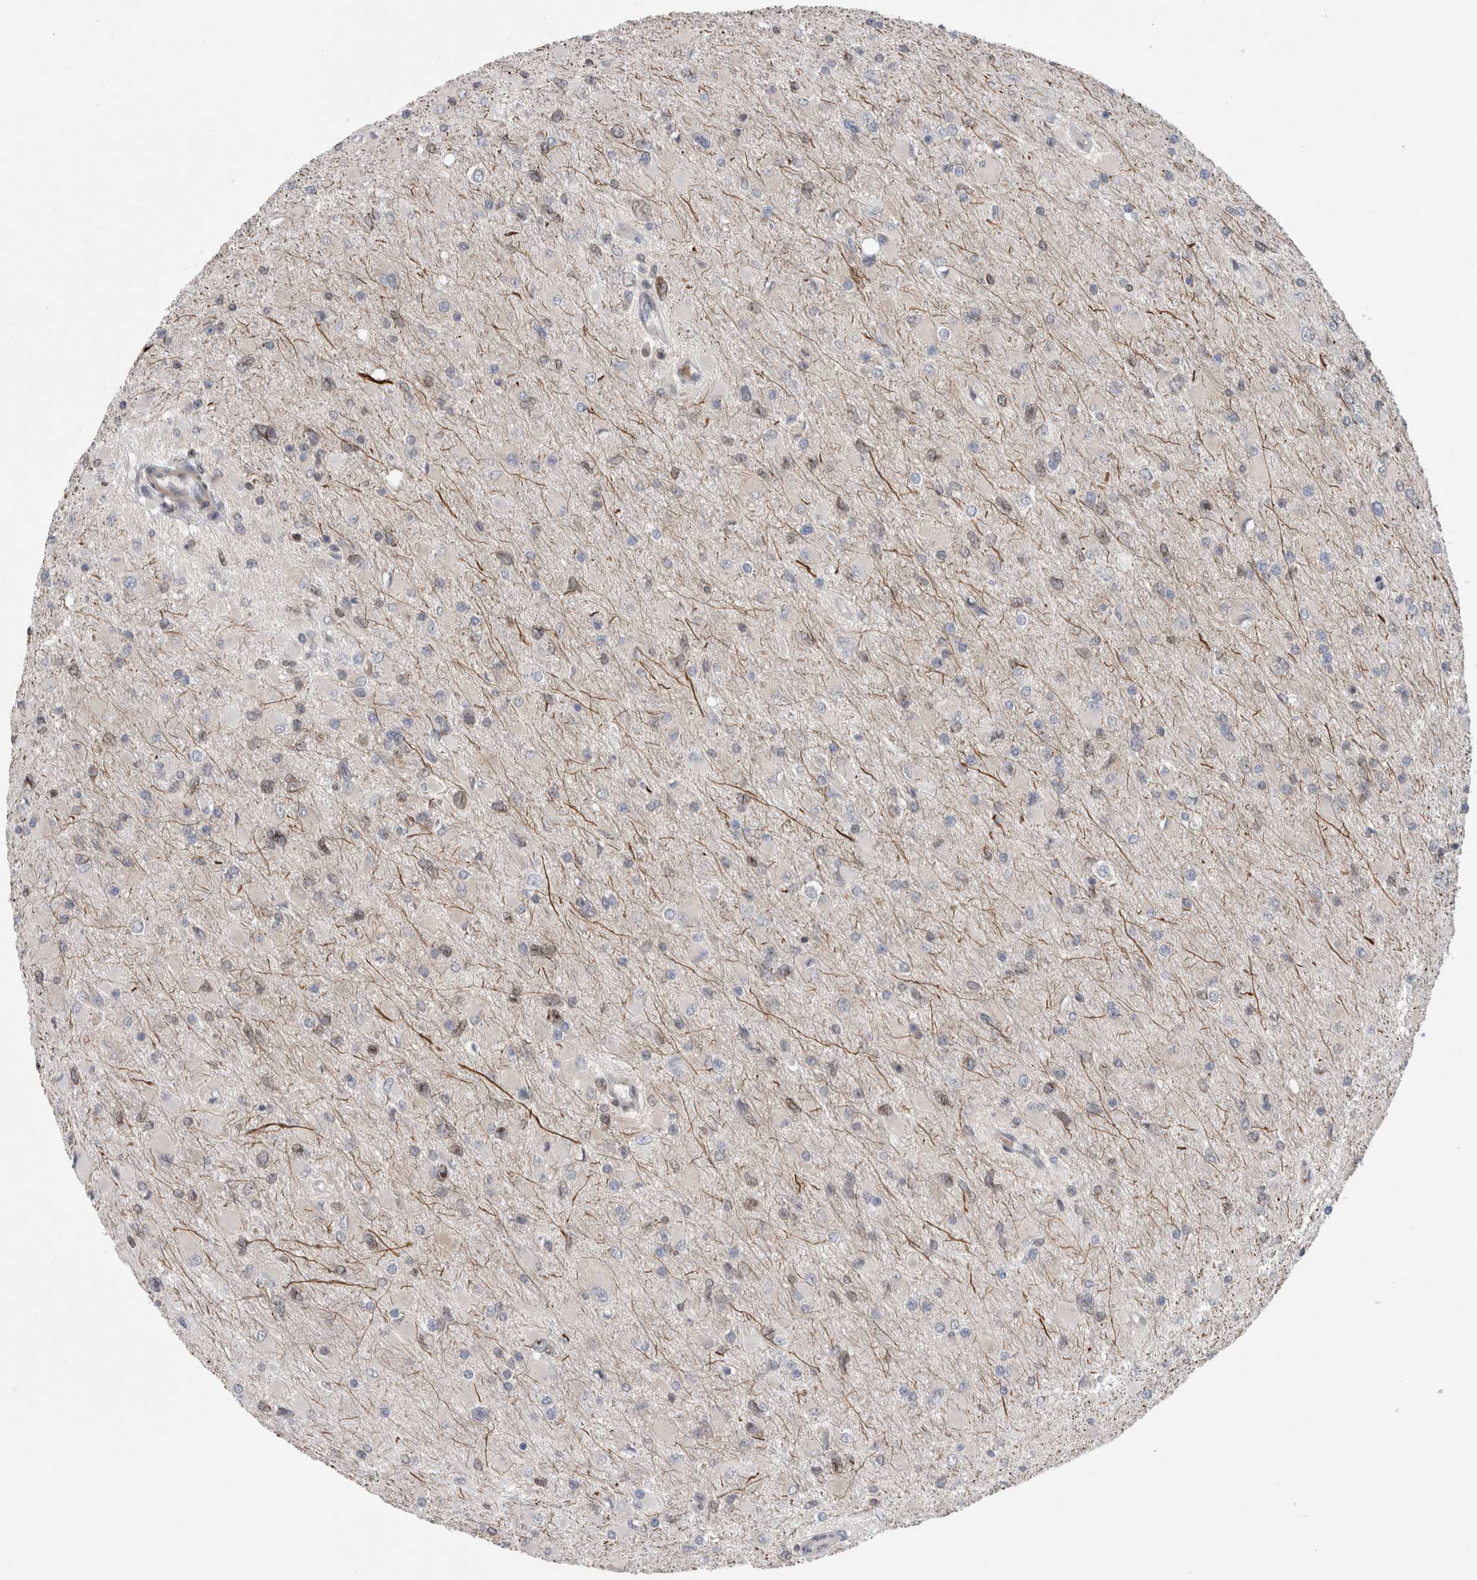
{"staining": {"intensity": "weak", "quantity": "<25%", "location": "nuclear"}, "tissue": "glioma", "cell_type": "Tumor cells", "image_type": "cancer", "snomed": [{"axis": "morphology", "description": "Glioma, malignant, High grade"}, {"axis": "topography", "description": "Cerebral cortex"}], "caption": "A micrograph of human malignant high-grade glioma is negative for staining in tumor cells.", "gene": "DARS2", "patient": {"sex": "female", "age": 36}}